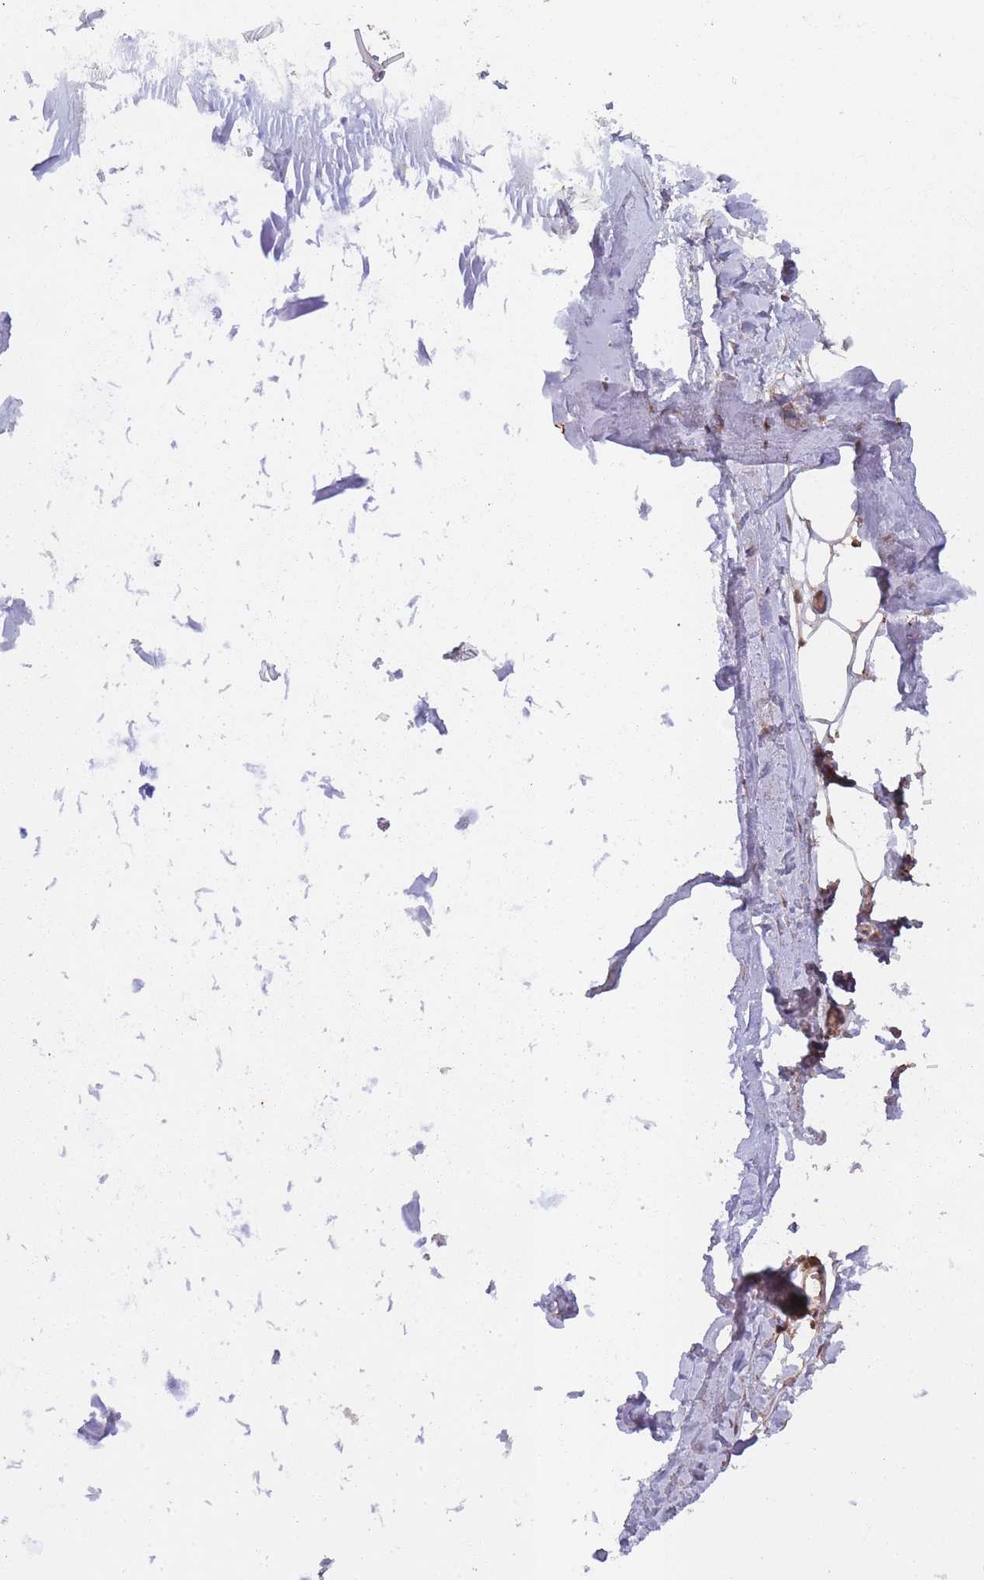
{"staining": {"intensity": "strong", "quantity": ">75%", "location": "cytoplasmic/membranous,nuclear"}, "tissue": "bronchus", "cell_type": "Respiratory epithelial cells", "image_type": "normal", "snomed": [{"axis": "morphology", "description": "Normal tissue, NOS"}, {"axis": "topography", "description": "Bronchus"}], "caption": "Strong cytoplasmic/membranous,nuclear protein staining is appreciated in about >75% of respiratory epithelial cells in bronchus.", "gene": "PPP6R3", "patient": {"sex": "male", "age": 70}}